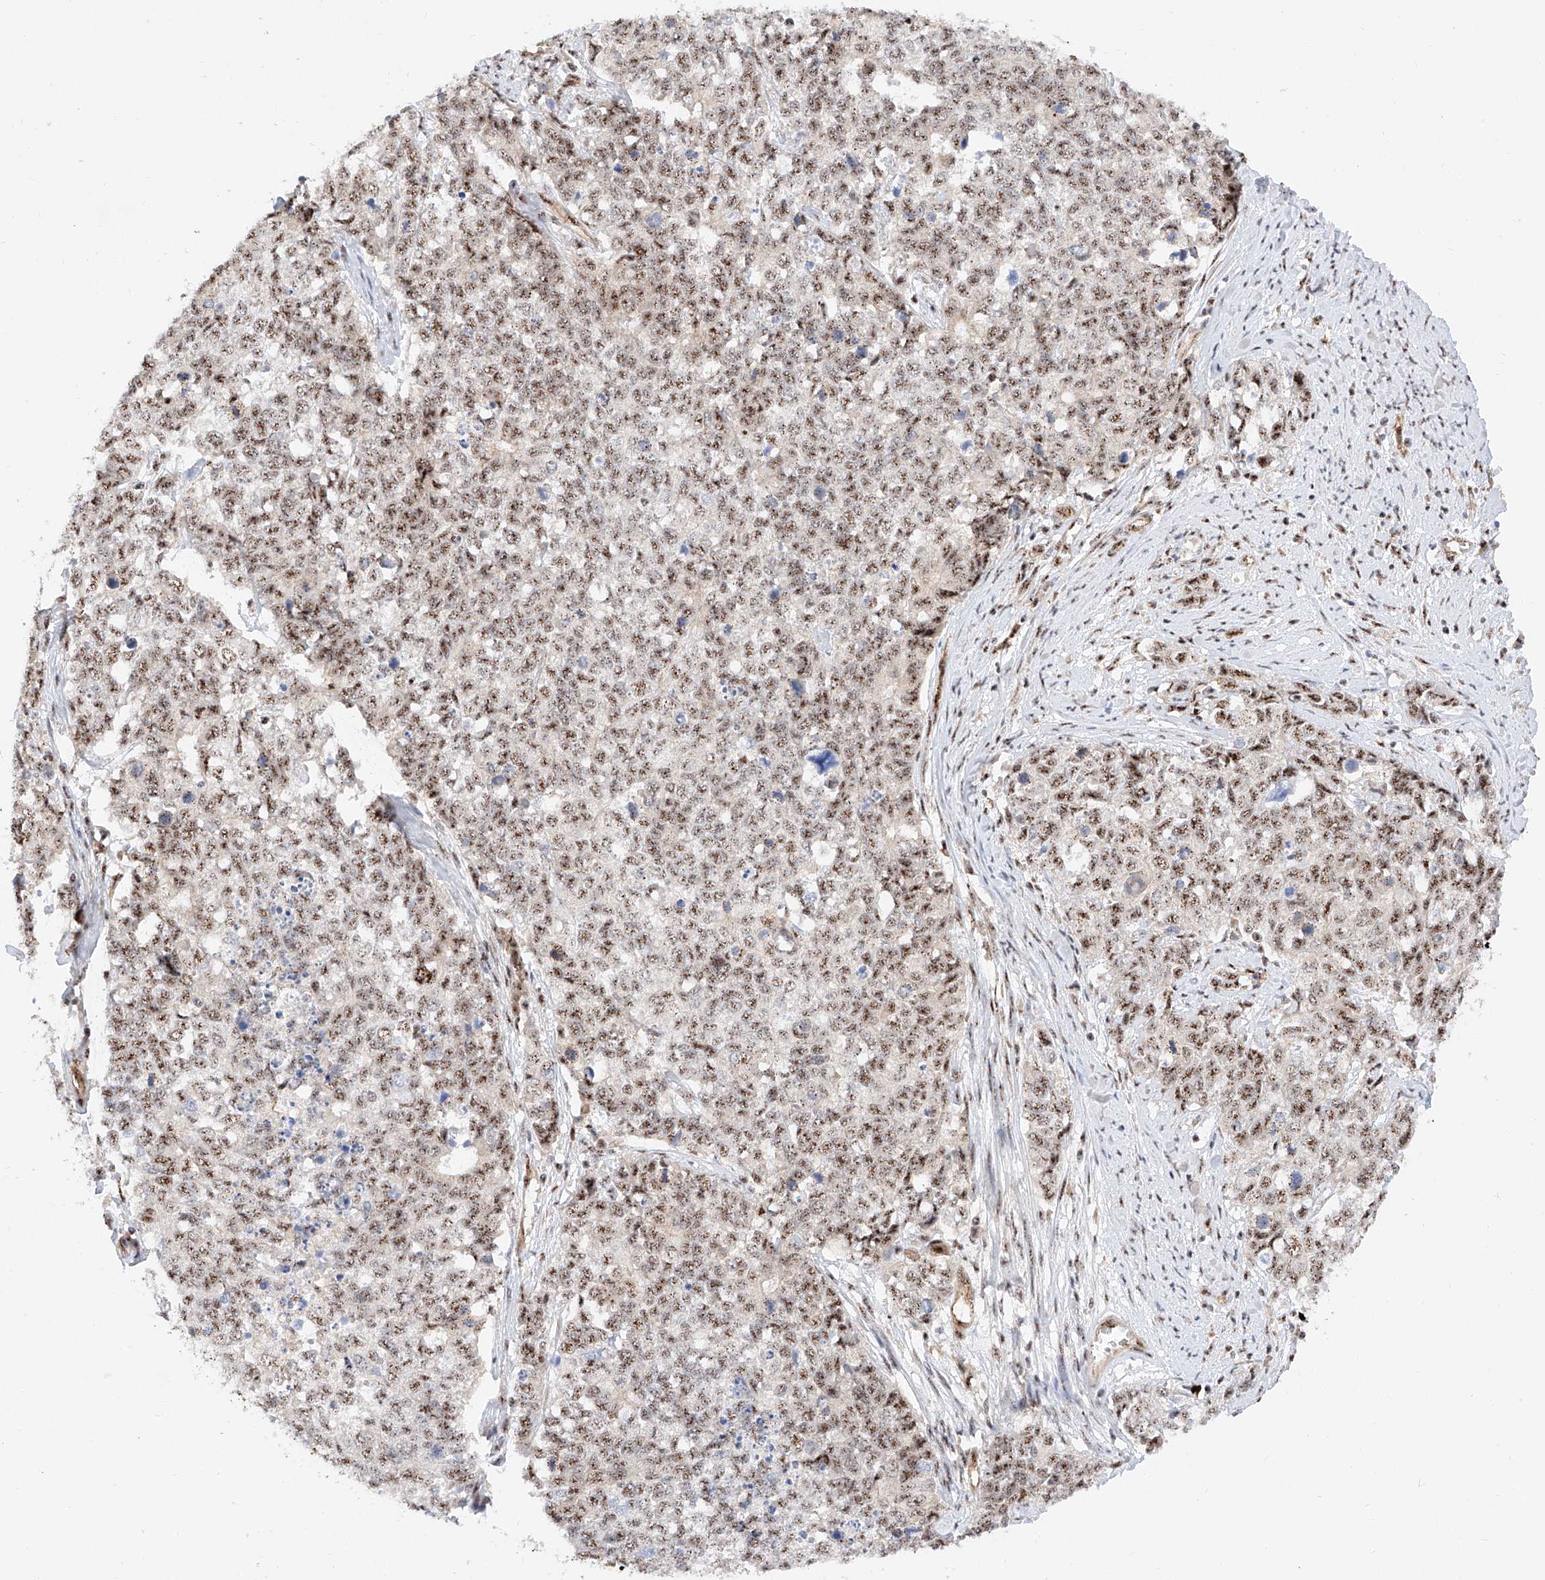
{"staining": {"intensity": "moderate", "quantity": ">75%", "location": "nuclear"}, "tissue": "cervical cancer", "cell_type": "Tumor cells", "image_type": "cancer", "snomed": [{"axis": "morphology", "description": "Squamous cell carcinoma, NOS"}, {"axis": "topography", "description": "Cervix"}], "caption": "Protein expression analysis of cervical cancer displays moderate nuclear staining in about >75% of tumor cells. (DAB (3,3'-diaminobenzidine) IHC with brightfield microscopy, high magnification).", "gene": "ATXN7L2", "patient": {"sex": "female", "age": 63}}